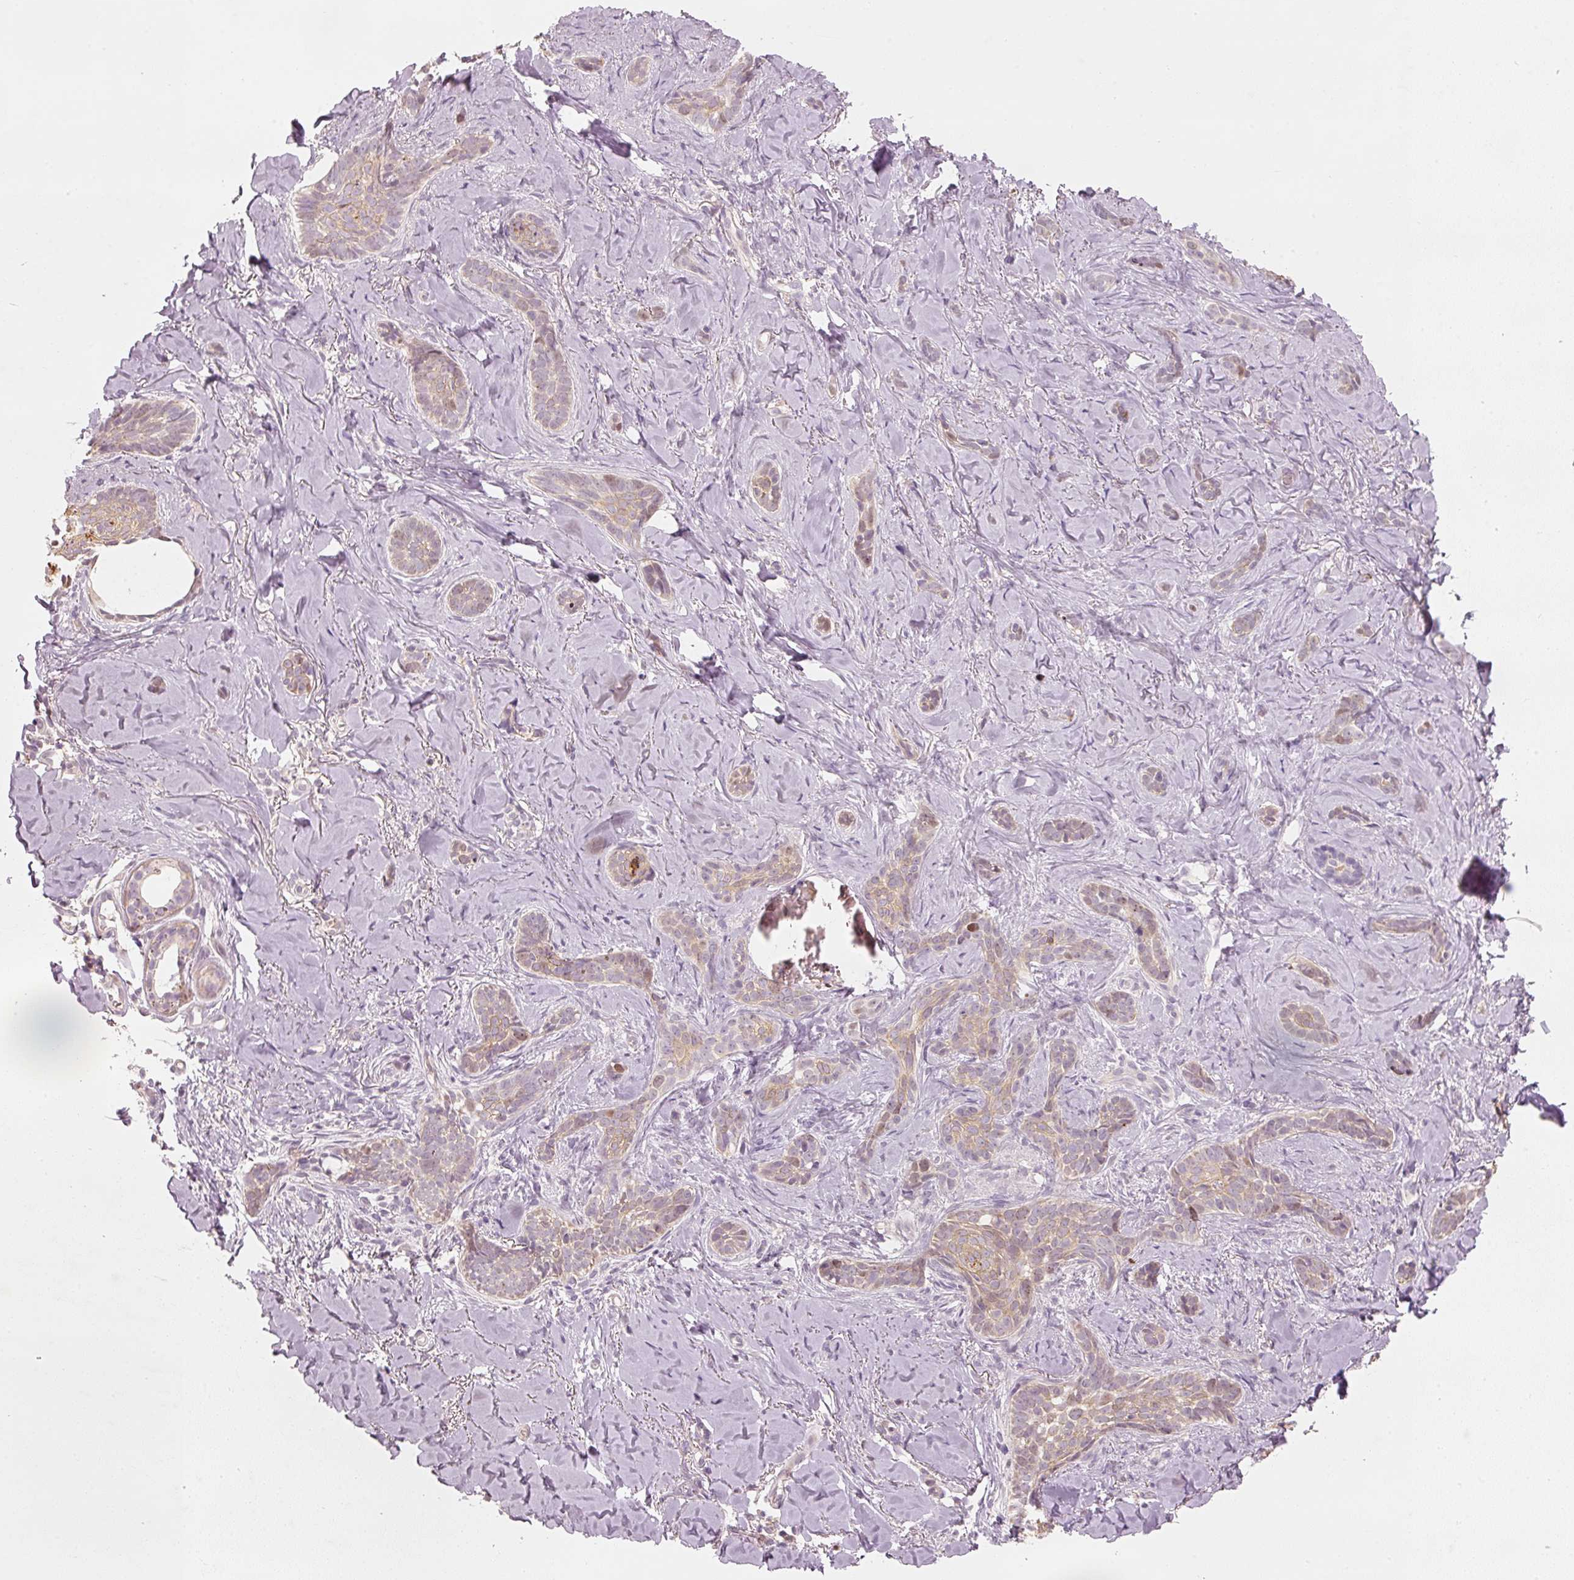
{"staining": {"intensity": "weak", "quantity": "25%-75%", "location": "cytoplasmic/membranous"}, "tissue": "skin cancer", "cell_type": "Tumor cells", "image_type": "cancer", "snomed": [{"axis": "morphology", "description": "Basal cell carcinoma"}, {"axis": "topography", "description": "Skin"}], "caption": "IHC of skin basal cell carcinoma exhibits low levels of weak cytoplasmic/membranous positivity in about 25%-75% of tumor cells. Immunohistochemistry stains the protein of interest in brown and the nuclei are stained blue.", "gene": "TREX2", "patient": {"sex": "female", "age": 55}}